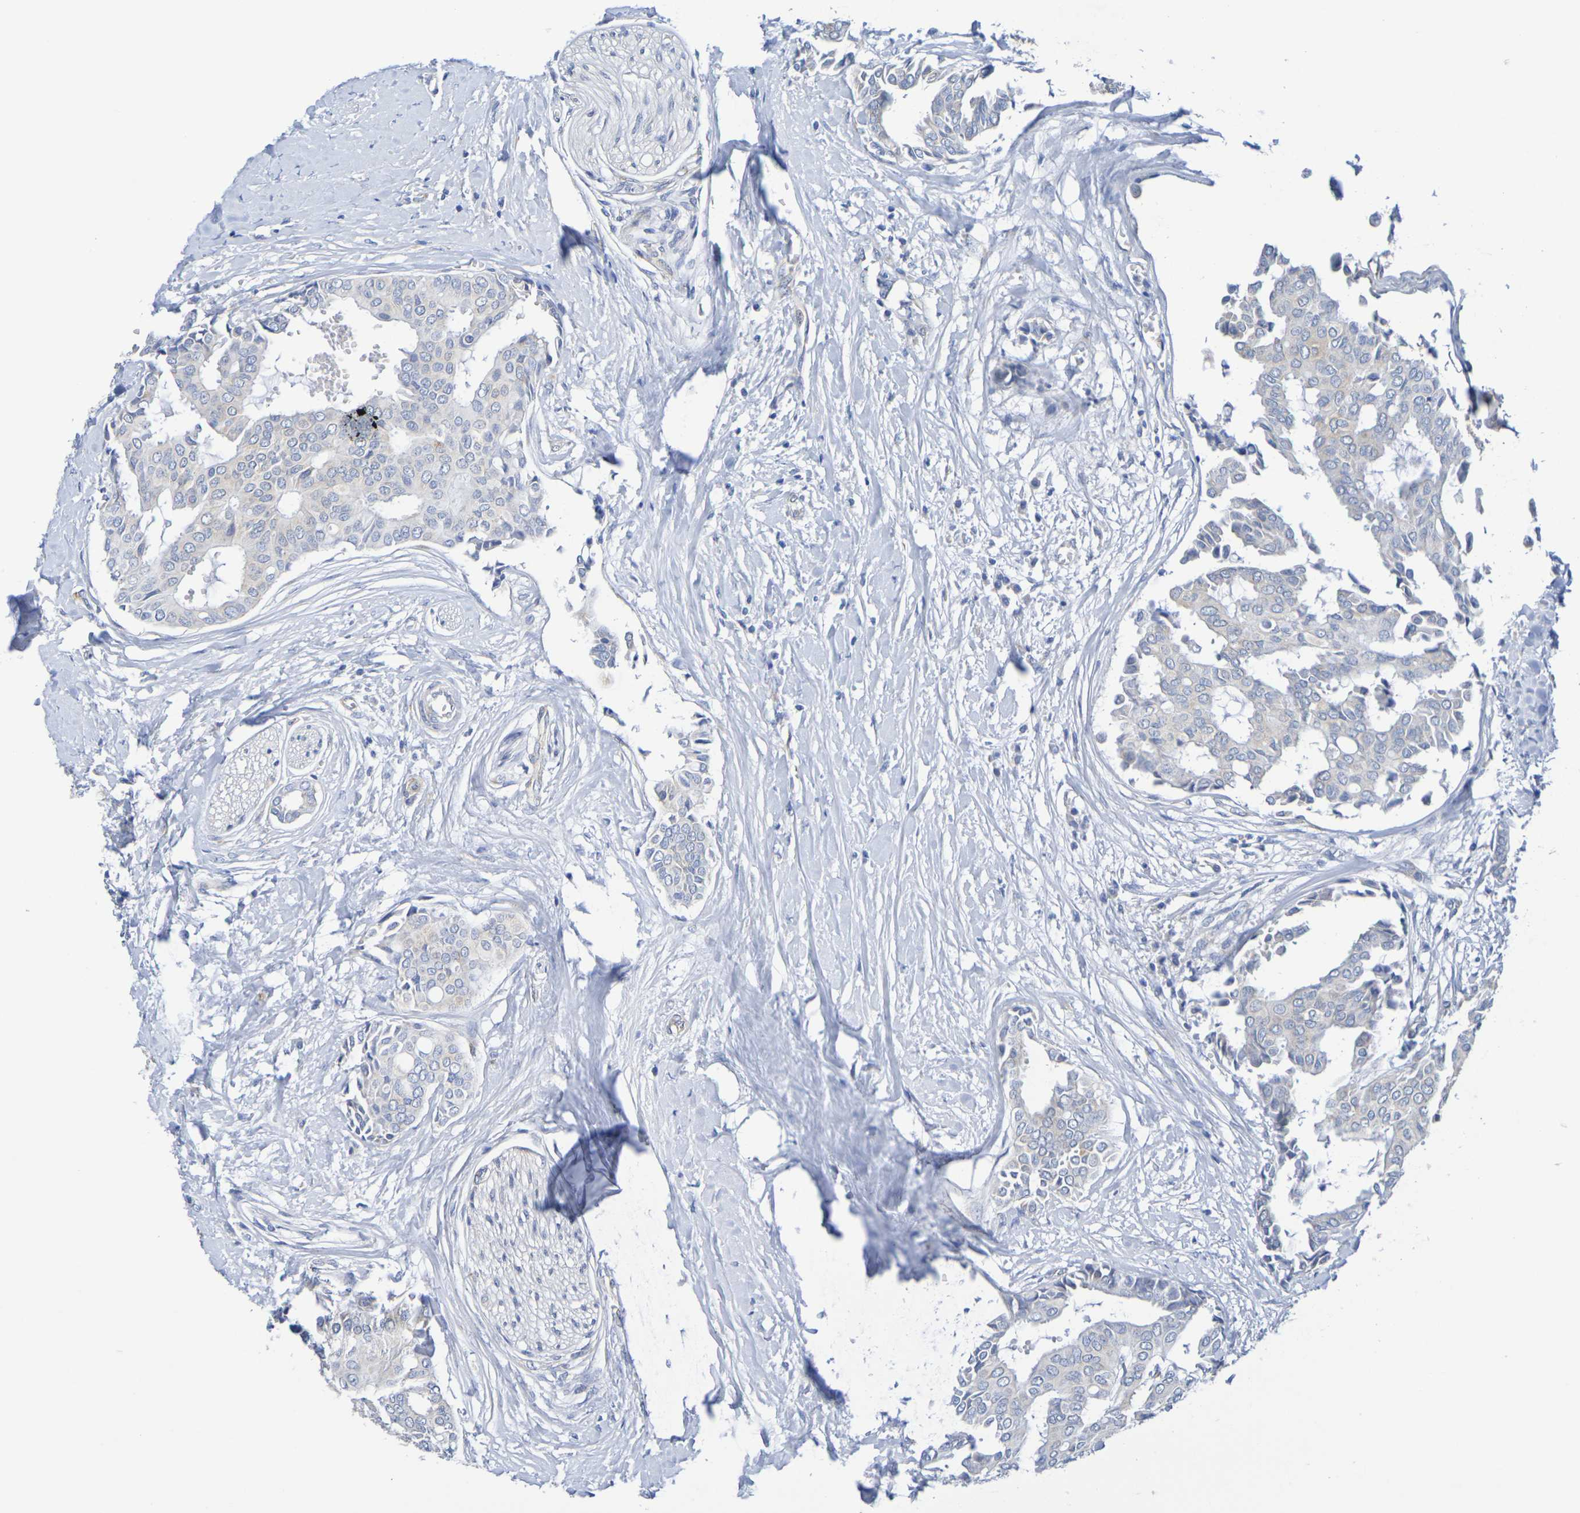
{"staining": {"intensity": "negative", "quantity": "none", "location": "none"}, "tissue": "head and neck cancer", "cell_type": "Tumor cells", "image_type": "cancer", "snomed": [{"axis": "morphology", "description": "Adenocarcinoma, NOS"}, {"axis": "topography", "description": "Salivary gland"}, {"axis": "topography", "description": "Head-Neck"}], "caption": "DAB immunohistochemical staining of human head and neck adenocarcinoma exhibits no significant expression in tumor cells. (IHC, brightfield microscopy, high magnification).", "gene": "TMCC3", "patient": {"sex": "female", "age": 59}}